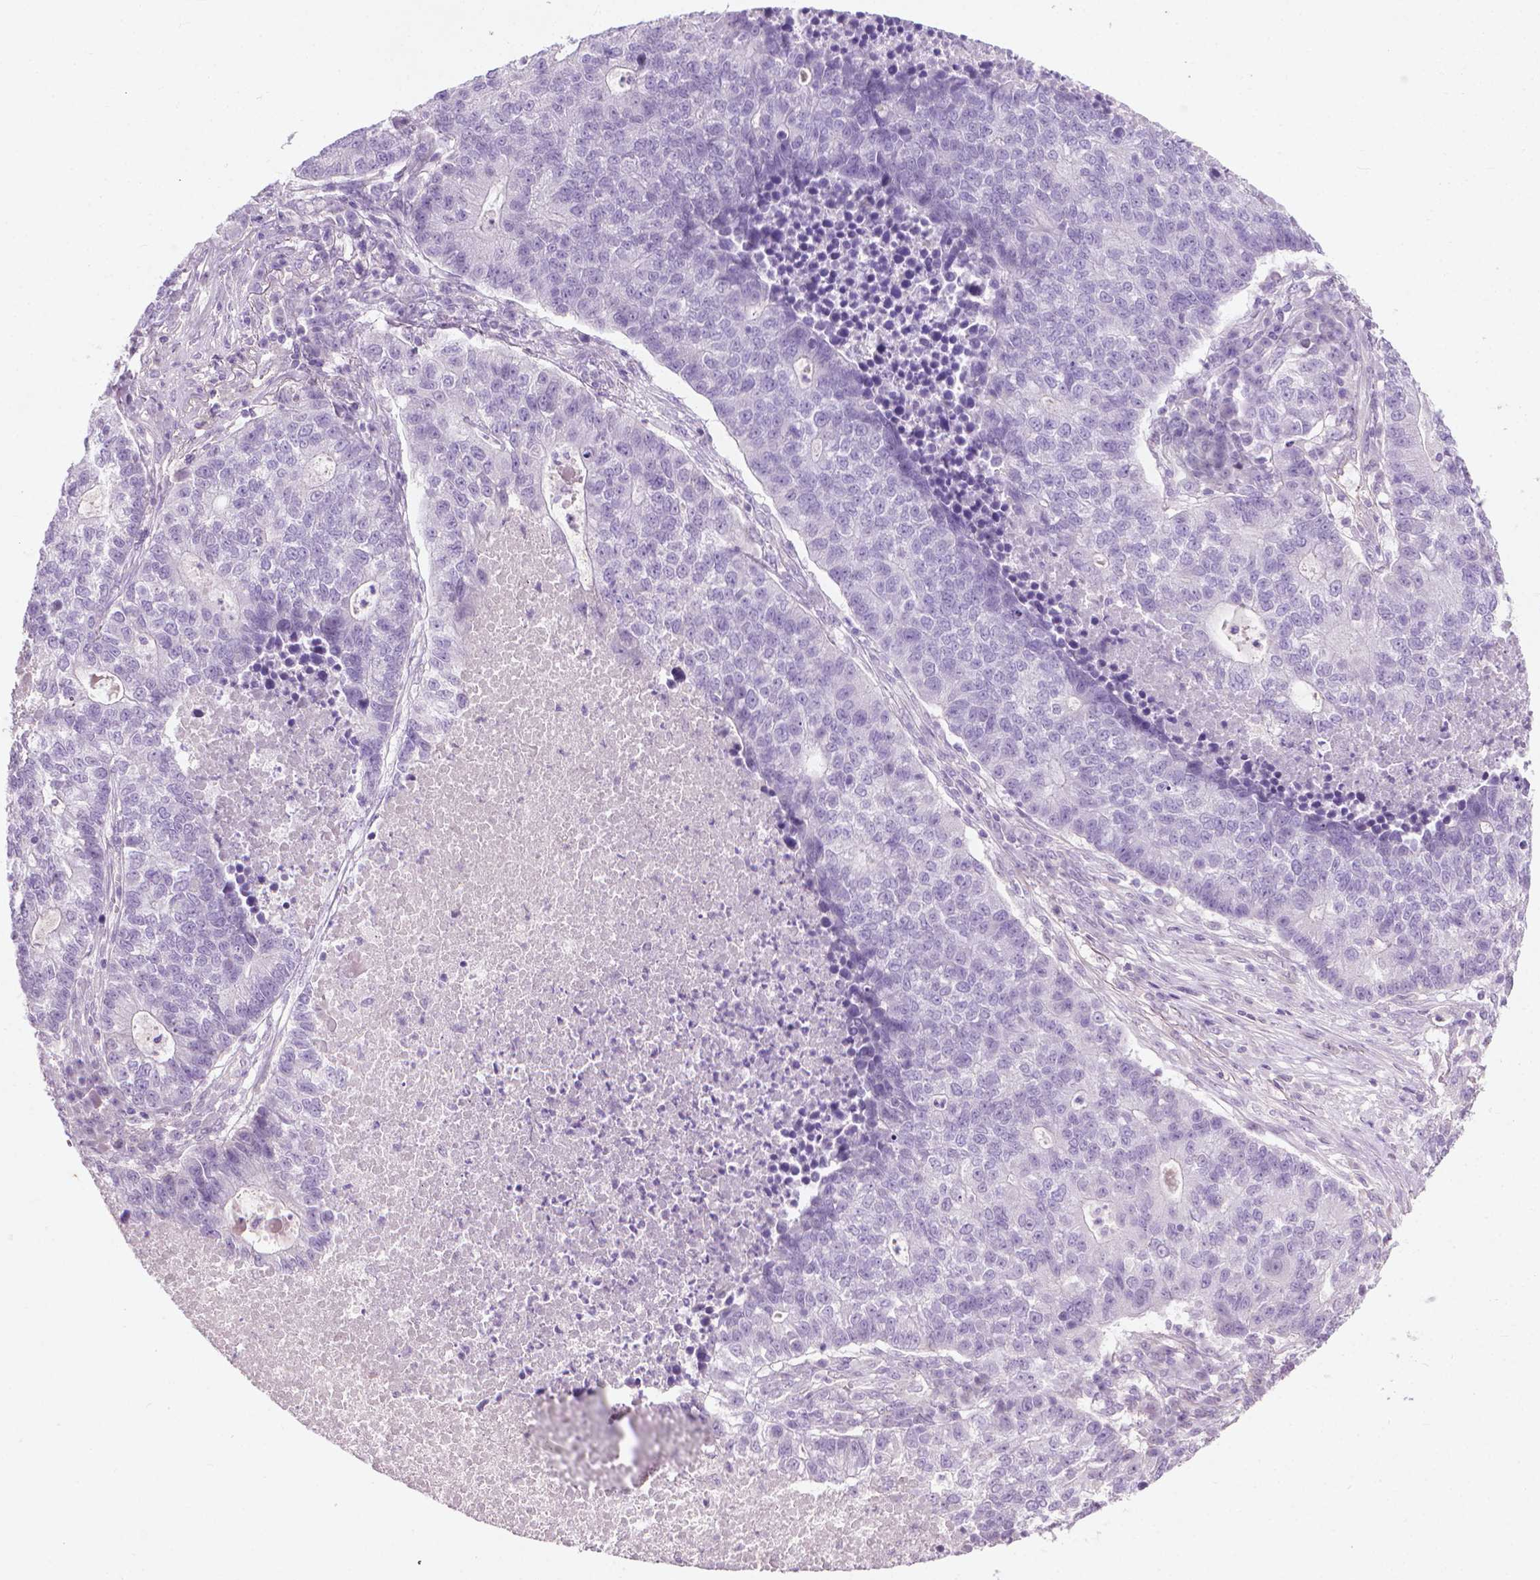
{"staining": {"intensity": "negative", "quantity": "none", "location": "none"}, "tissue": "lung cancer", "cell_type": "Tumor cells", "image_type": "cancer", "snomed": [{"axis": "morphology", "description": "Adenocarcinoma, NOS"}, {"axis": "topography", "description": "Lung"}], "caption": "DAB immunohistochemical staining of human lung adenocarcinoma shows no significant positivity in tumor cells.", "gene": "KRT73", "patient": {"sex": "male", "age": 57}}